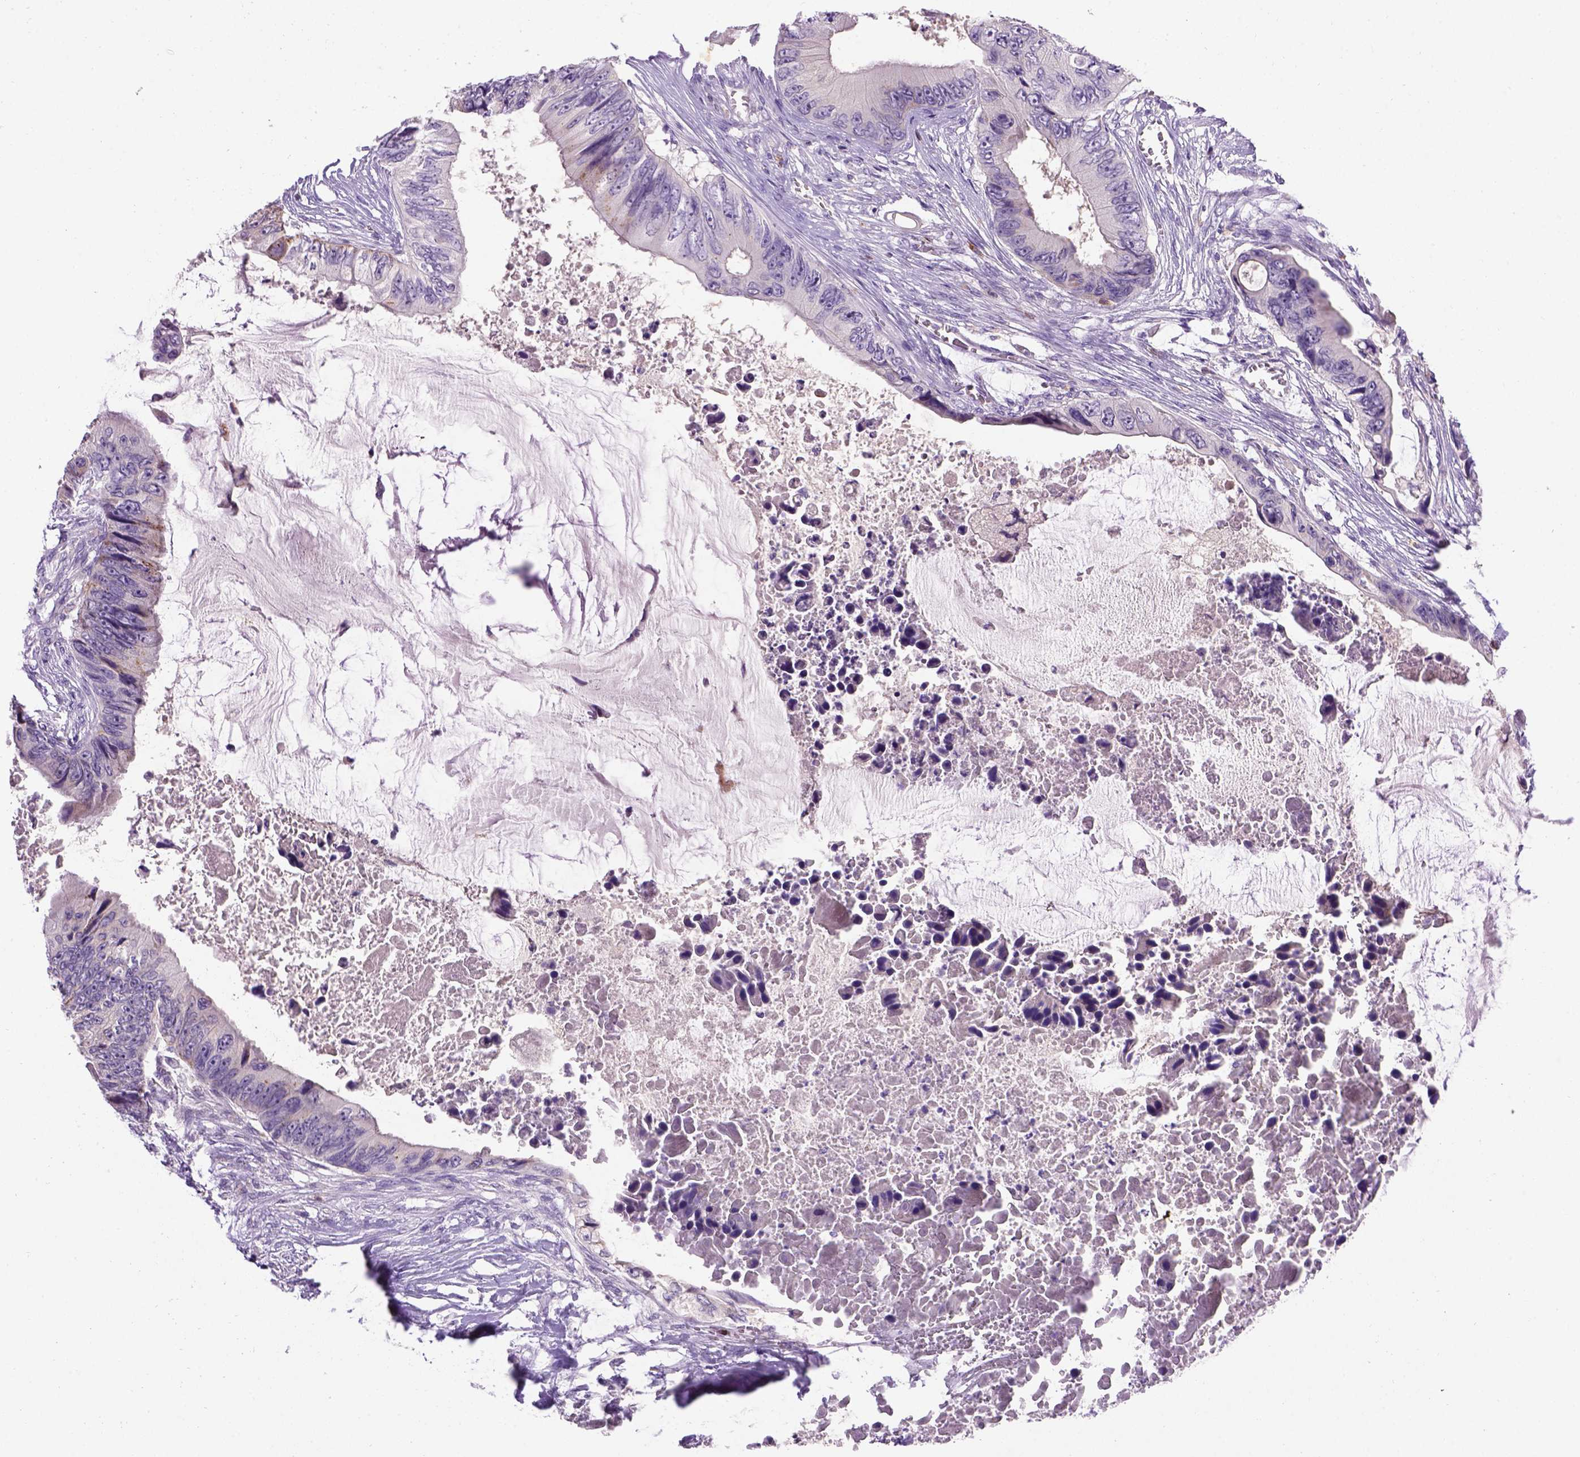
{"staining": {"intensity": "negative", "quantity": "none", "location": "none"}, "tissue": "colorectal cancer", "cell_type": "Tumor cells", "image_type": "cancer", "snomed": [{"axis": "morphology", "description": "Adenocarcinoma, NOS"}, {"axis": "topography", "description": "Rectum"}], "caption": "This is an IHC photomicrograph of colorectal cancer. There is no positivity in tumor cells.", "gene": "CD3E", "patient": {"sex": "male", "age": 63}}